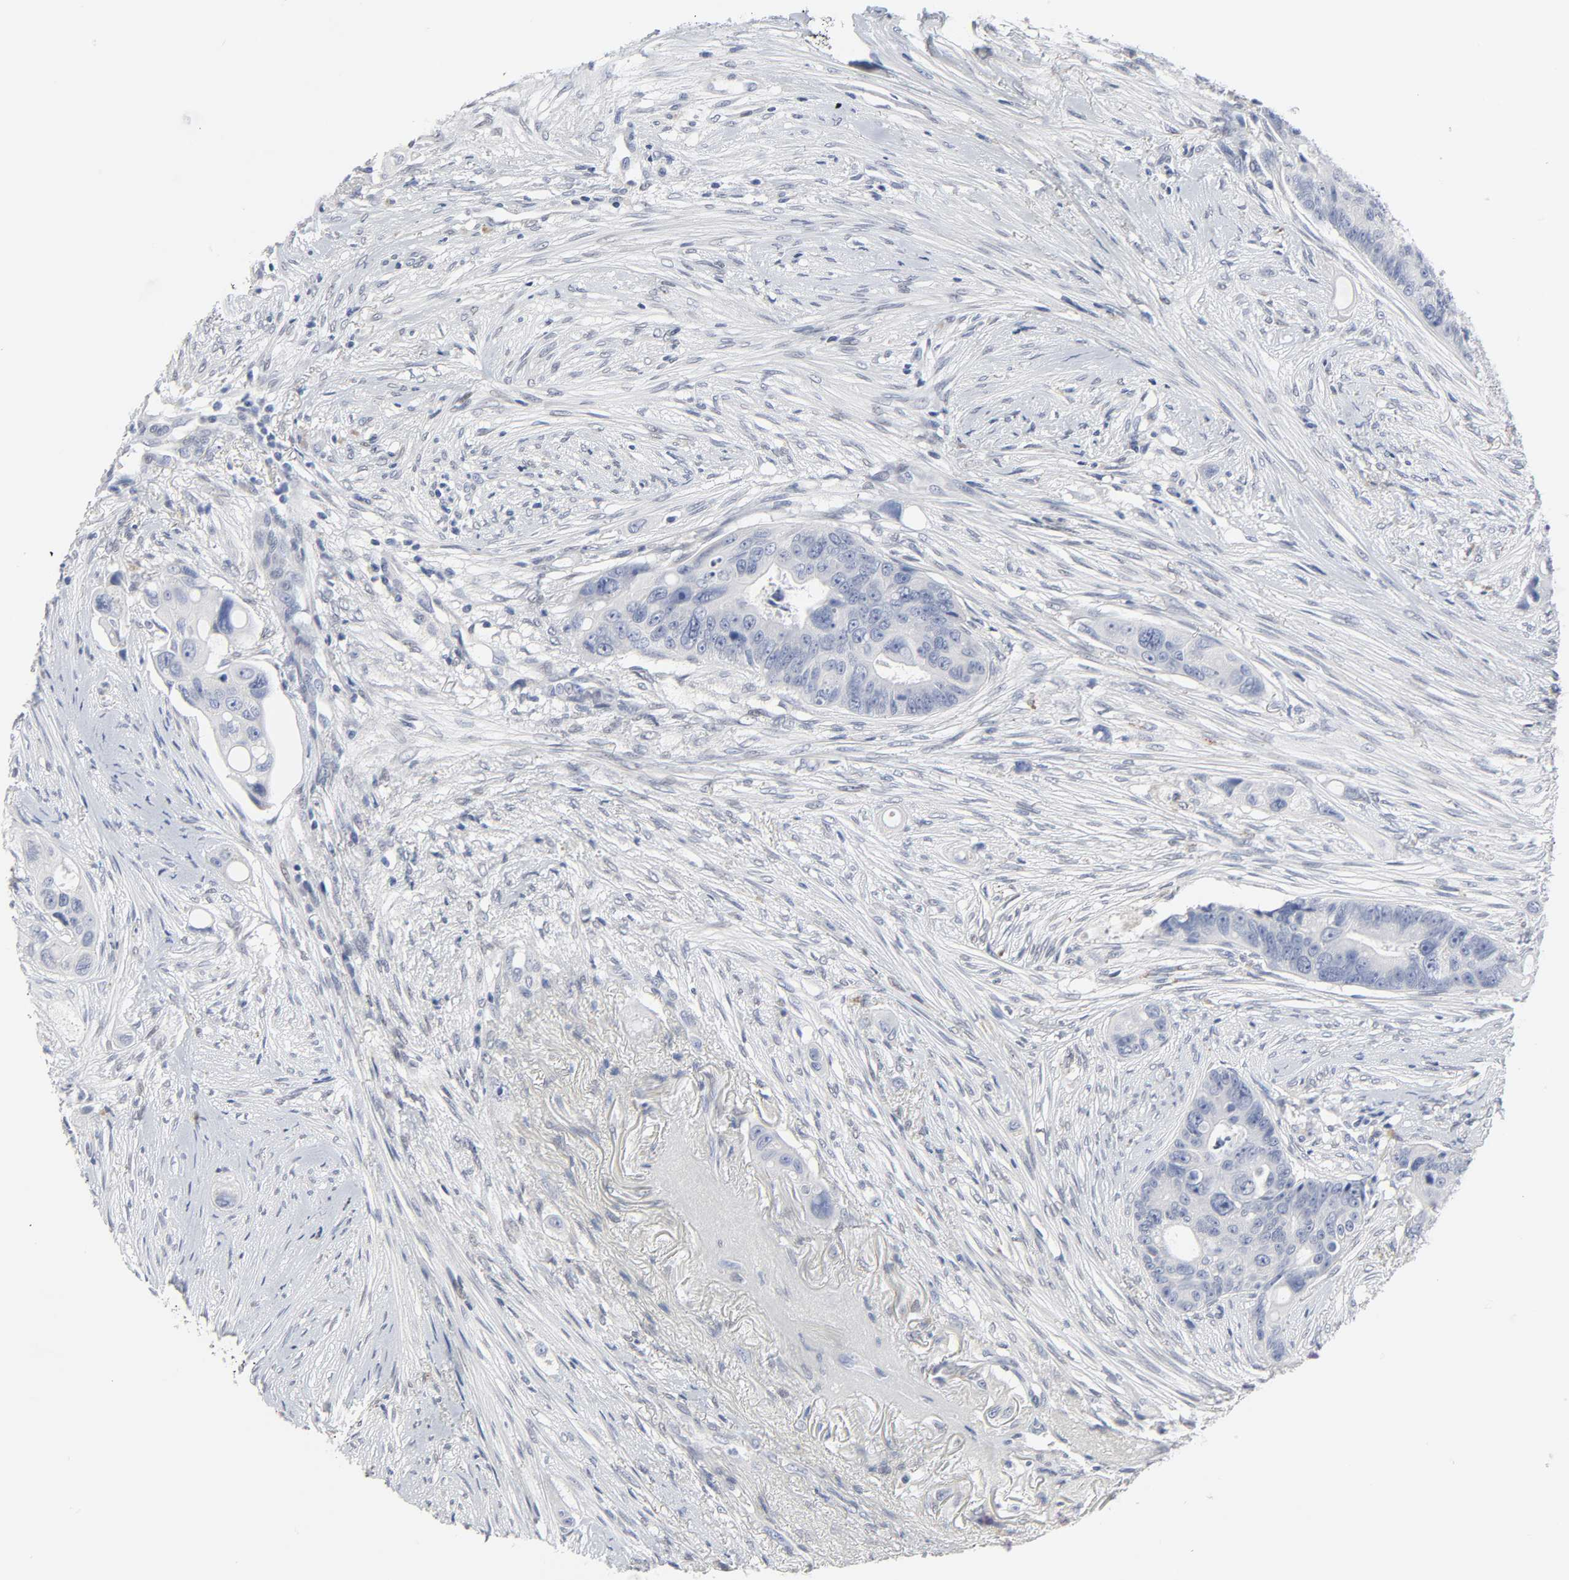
{"staining": {"intensity": "negative", "quantity": "none", "location": "none"}, "tissue": "colorectal cancer", "cell_type": "Tumor cells", "image_type": "cancer", "snomed": [{"axis": "morphology", "description": "Adenocarcinoma, NOS"}, {"axis": "topography", "description": "Colon"}], "caption": "Tumor cells are negative for brown protein staining in colorectal cancer (adenocarcinoma). (DAB immunohistochemistry with hematoxylin counter stain).", "gene": "SALL2", "patient": {"sex": "female", "age": 57}}